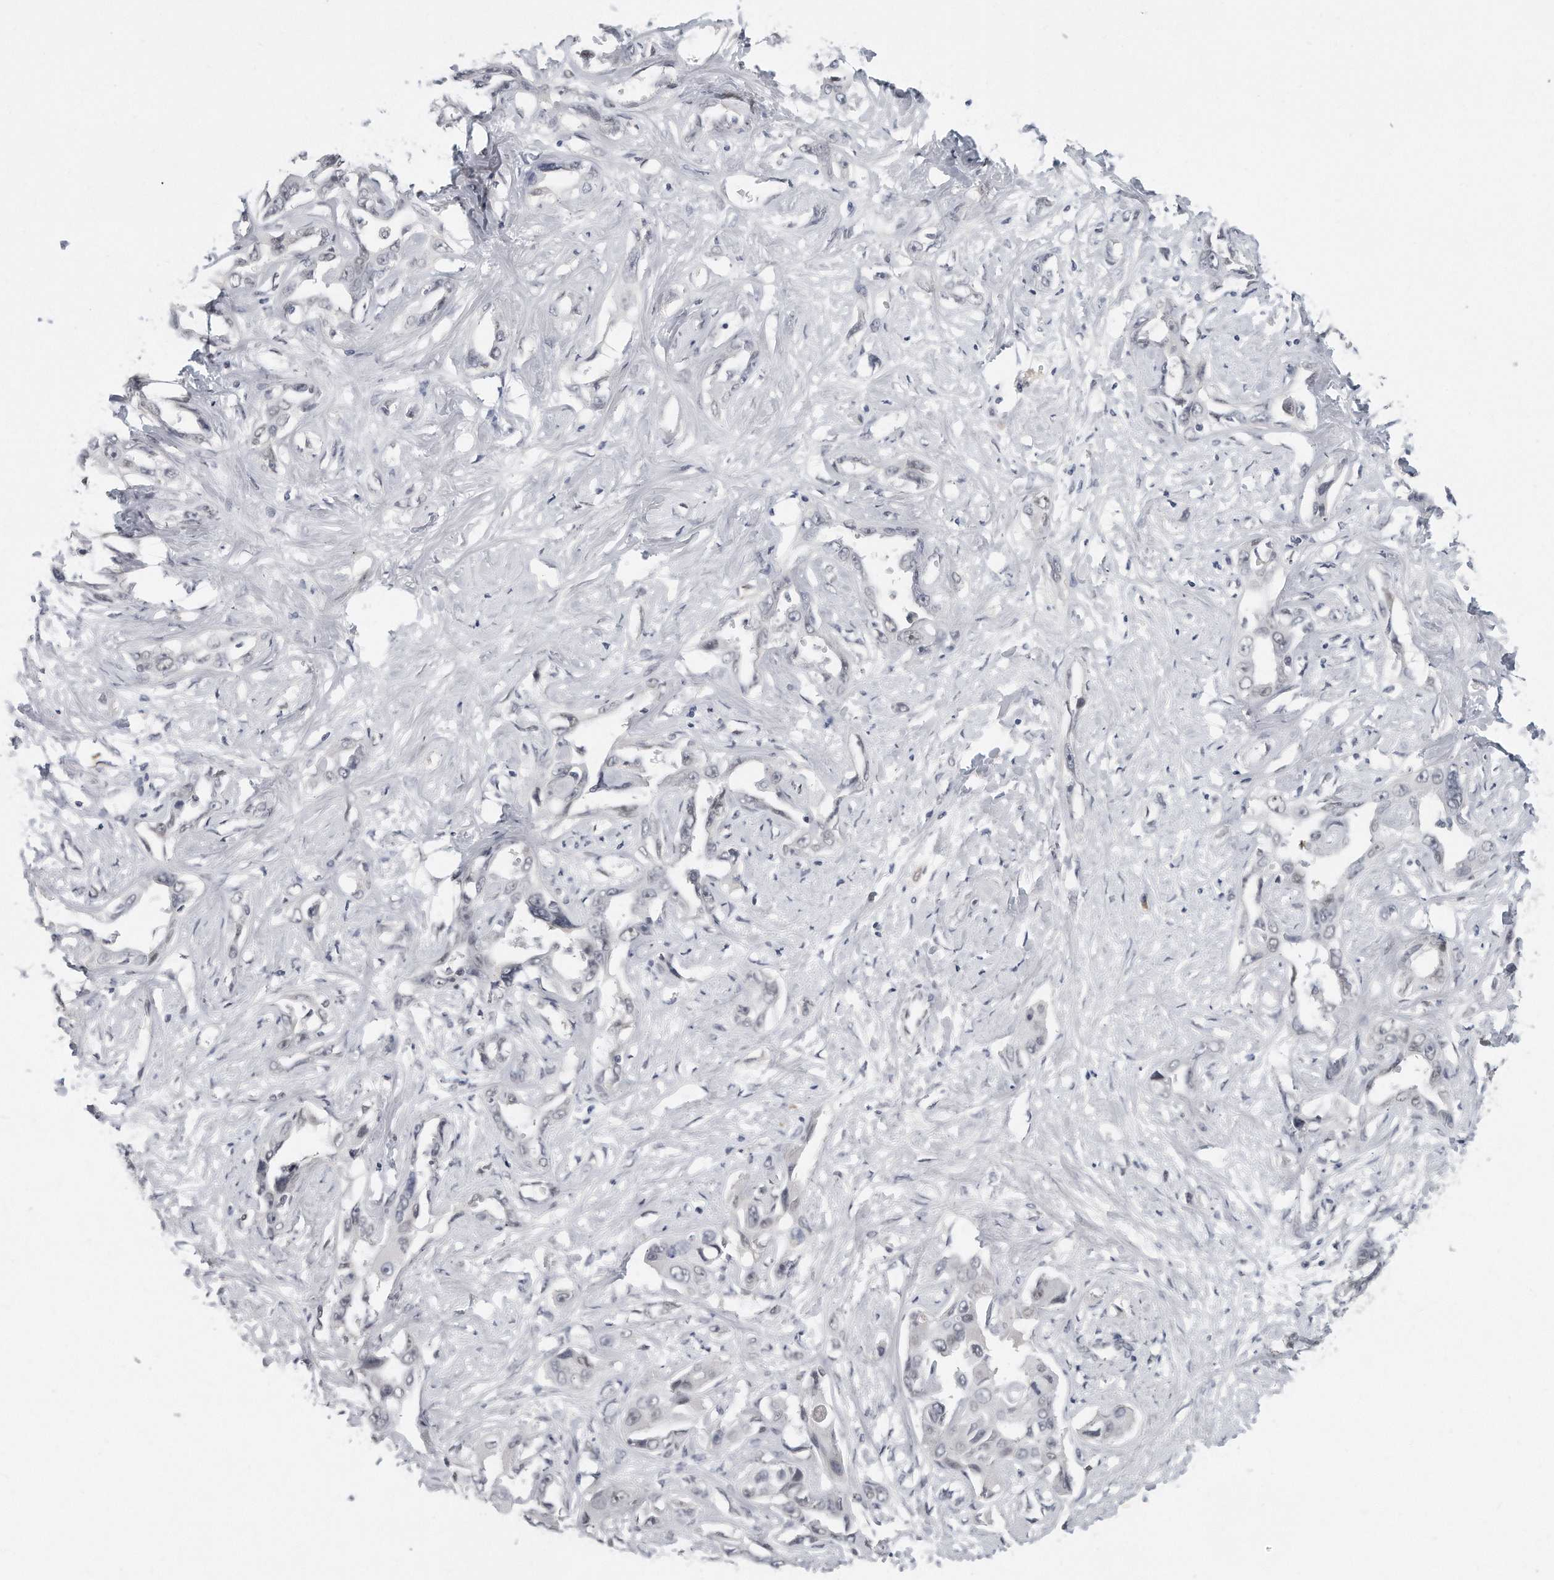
{"staining": {"intensity": "negative", "quantity": "none", "location": "none"}, "tissue": "liver cancer", "cell_type": "Tumor cells", "image_type": "cancer", "snomed": [{"axis": "morphology", "description": "Cholangiocarcinoma"}, {"axis": "topography", "description": "Liver"}], "caption": "Photomicrograph shows no protein positivity in tumor cells of liver cancer (cholangiocarcinoma) tissue.", "gene": "CTBP2", "patient": {"sex": "male", "age": 59}}